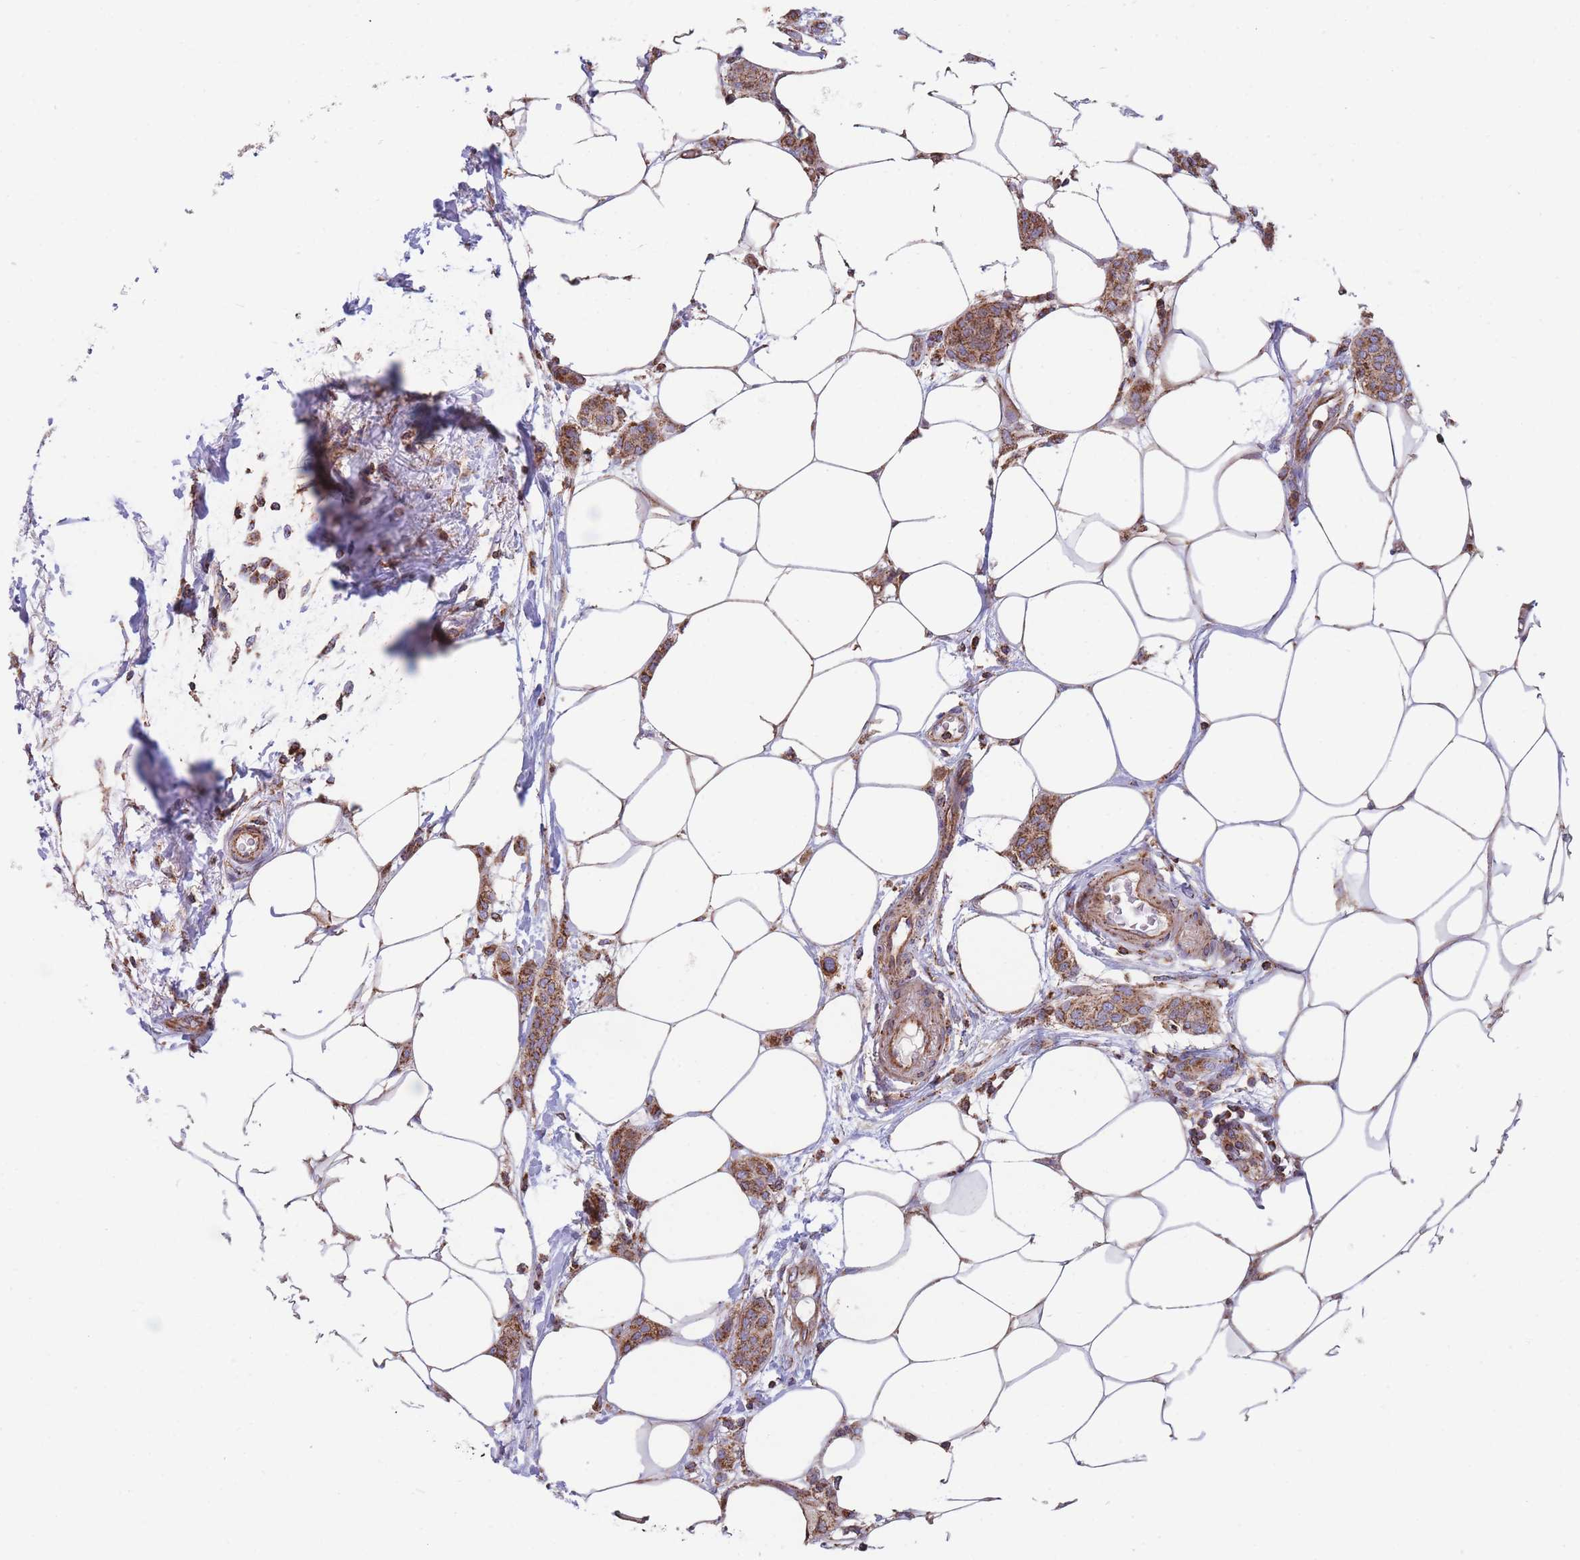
{"staining": {"intensity": "moderate", "quantity": ">75%", "location": "cytoplasmic/membranous"}, "tissue": "breast cancer", "cell_type": "Tumor cells", "image_type": "cancer", "snomed": [{"axis": "morphology", "description": "Duct carcinoma"}, {"axis": "topography", "description": "Breast"}], "caption": "Tumor cells display medium levels of moderate cytoplasmic/membranous positivity in approximately >75% of cells in breast cancer.", "gene": "FKBP8", "patient": {"sex": "female", "age": 72}}